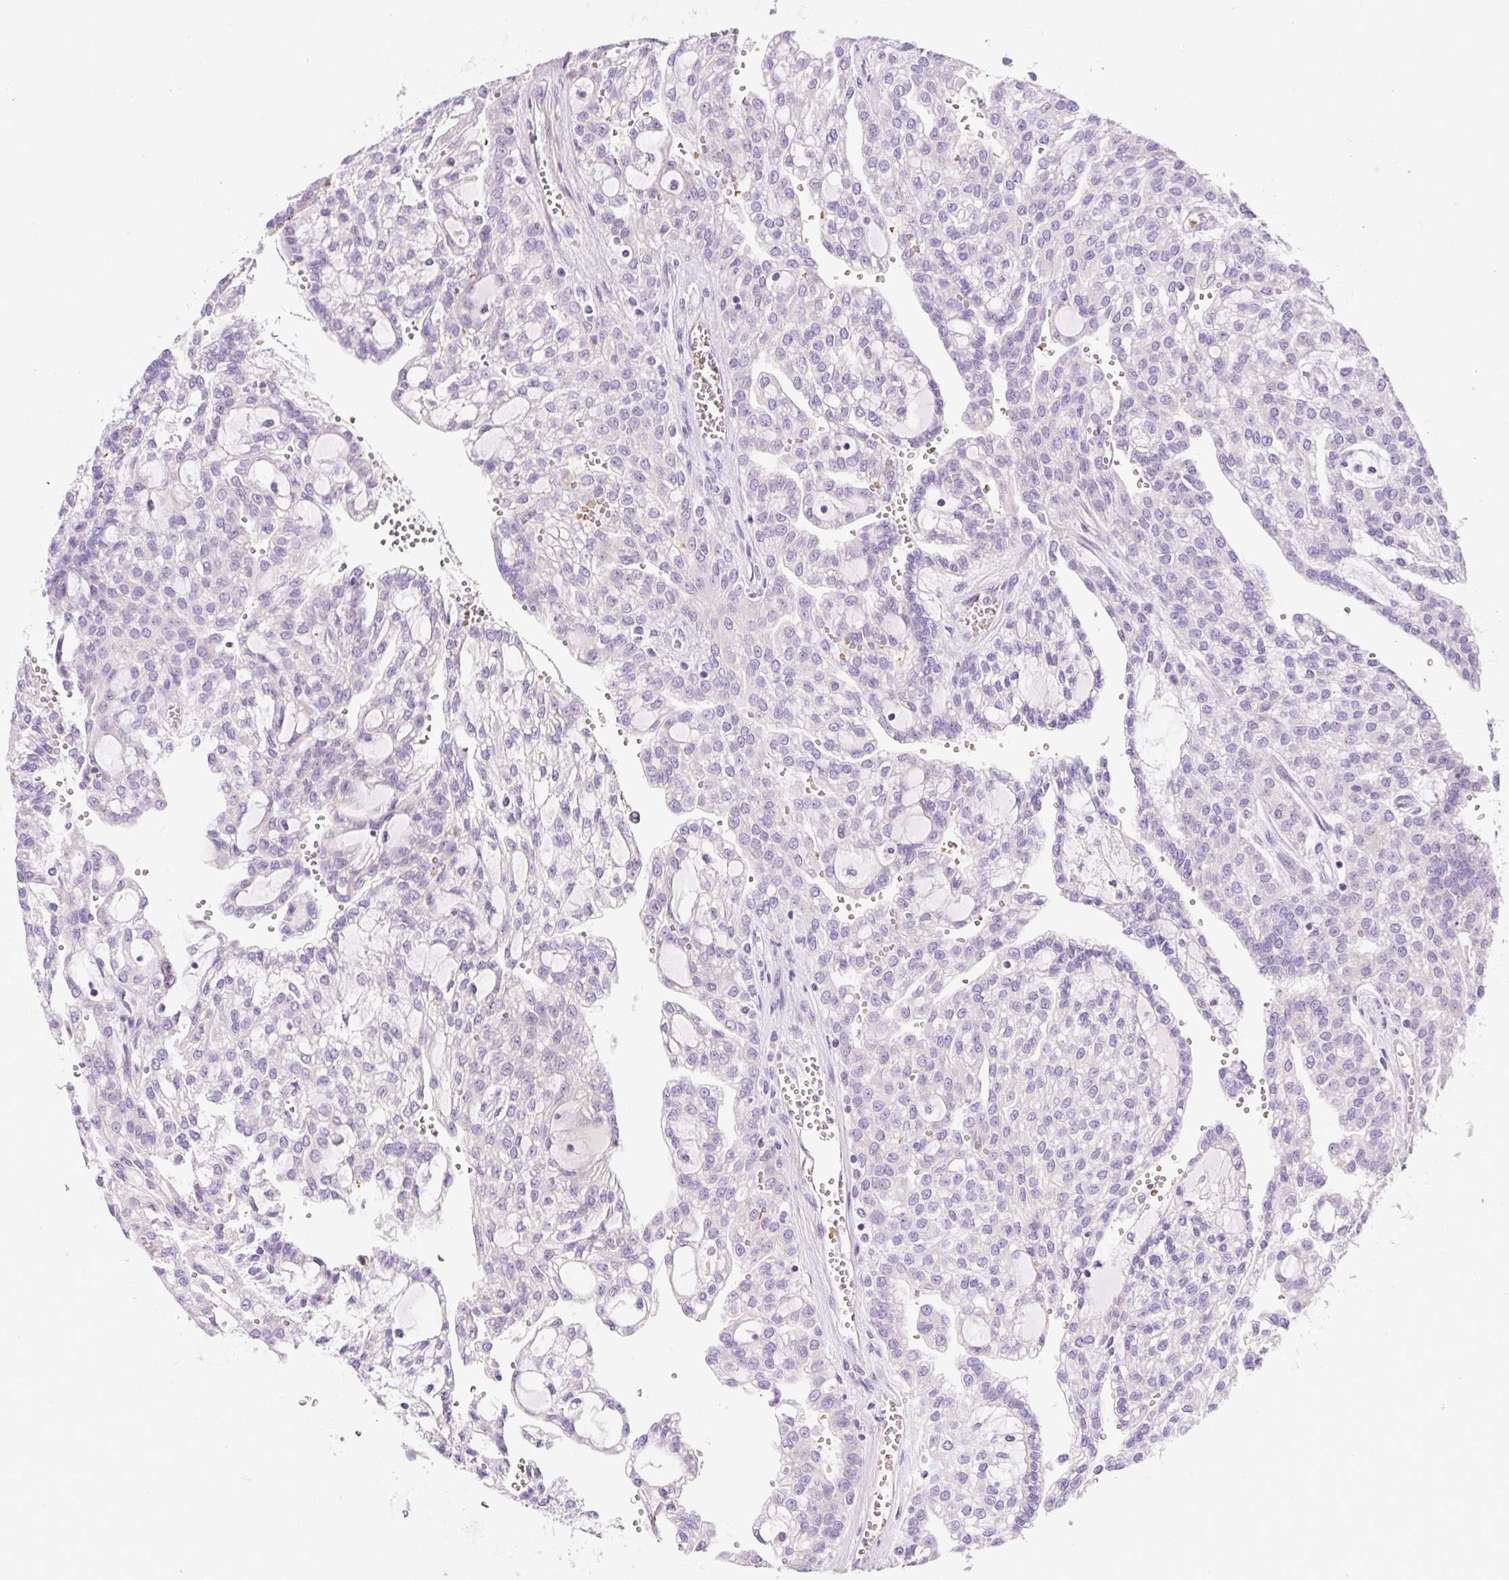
{"staining": {"intensity": "negative", "quantity": "none", "location": "none"}, "tissue": "renal cancer", "cell_type": "Tumor cells", "image_type": "cancer", "snomed": [{"axis": "morphology", "description": "Adenocarcinoma, NOS"}, {"axis": "topography", "description": "Kidney"}], "caption": "Tumor cells show no significant protein staining in renal adenocarcinoma.", "gene": "LHFPL5", "patient": {"sex": "male", "age": 63}}